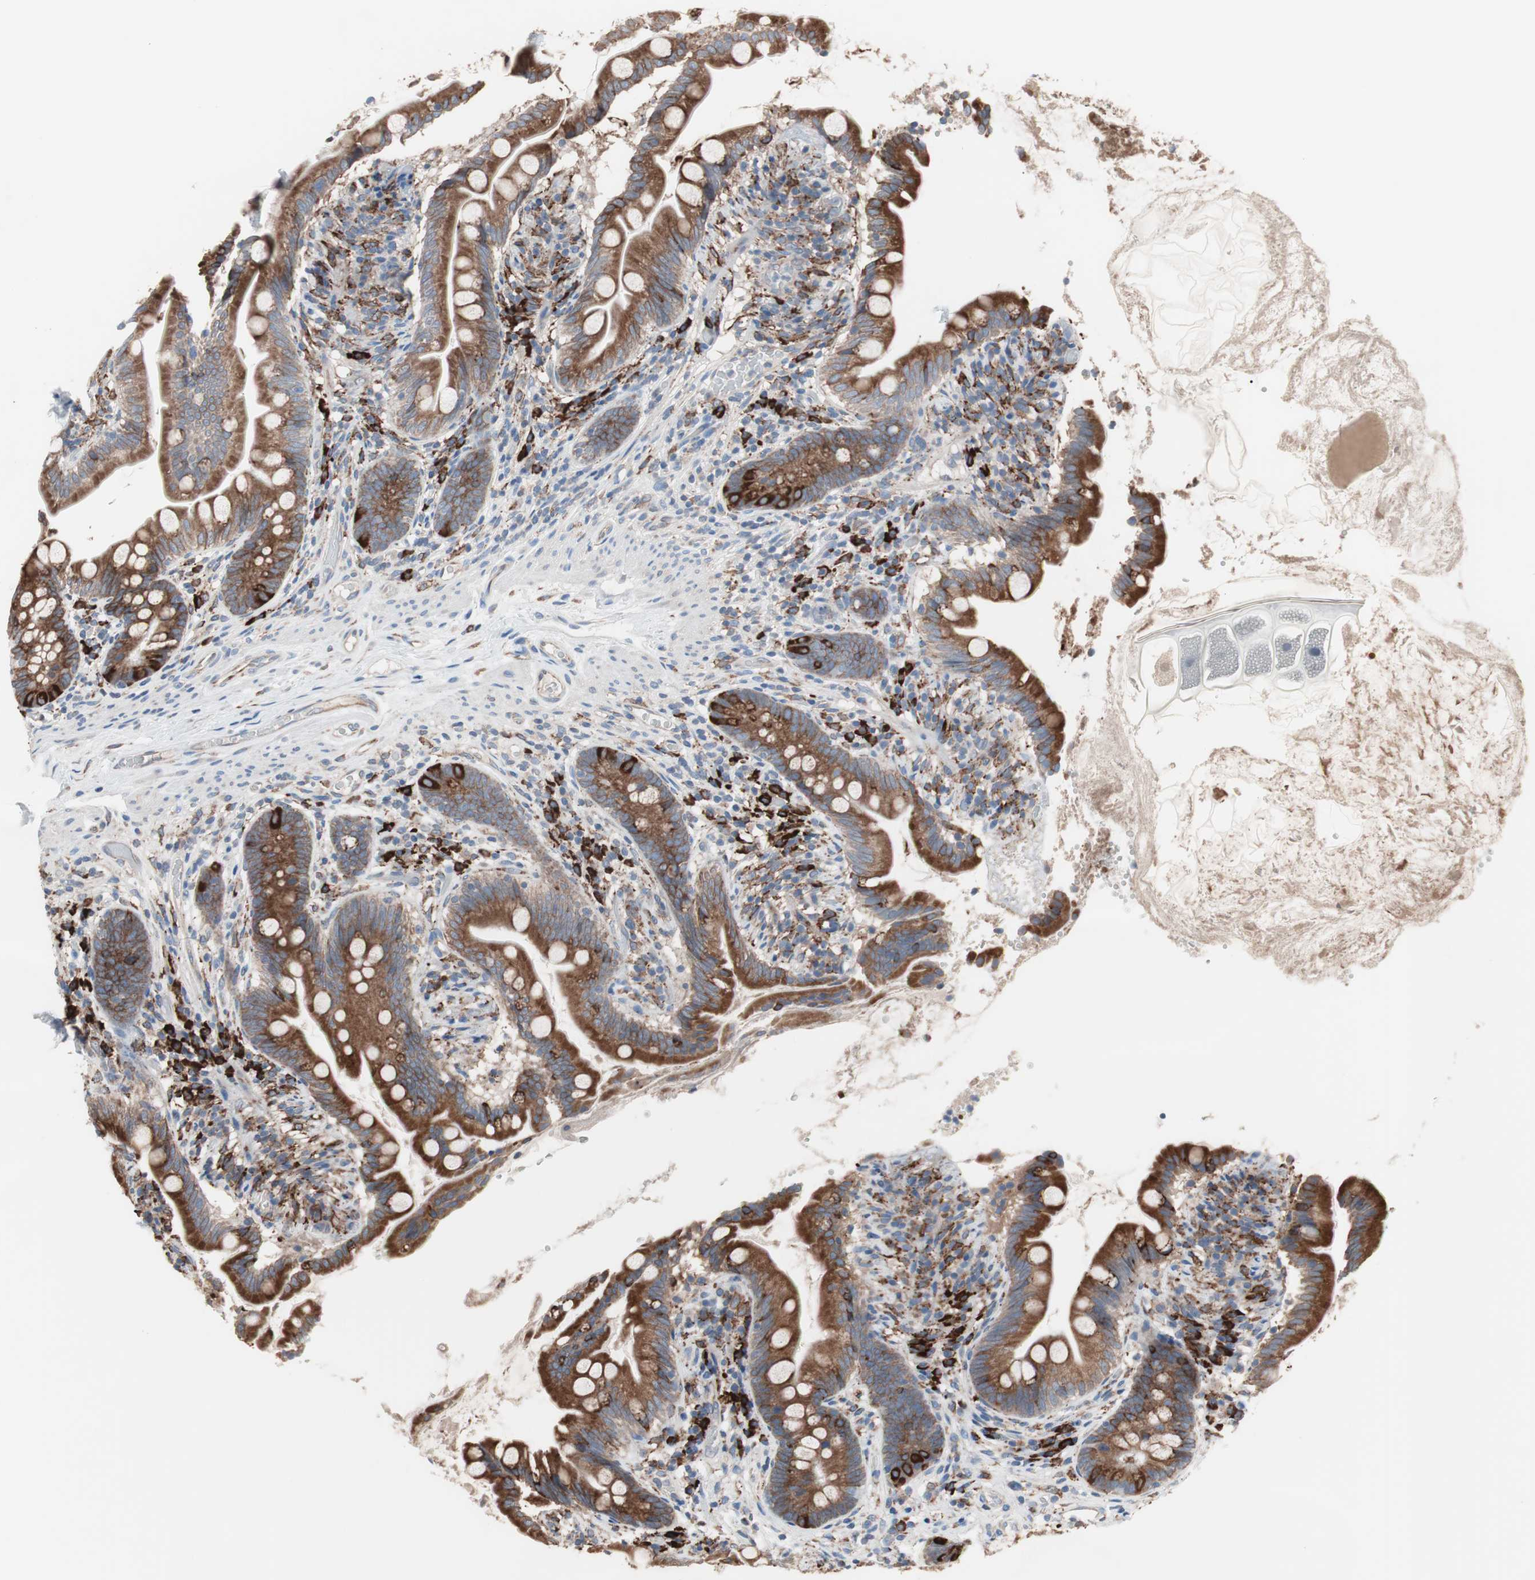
{"staining": {"intensity": "strong", "quantity": ">75%", "location": "cytoplasmic/membranous"}, "tissue": "small intestine", "cell_type": "Glandular cells", "image_type": "normal", "snomed": [{"axis": "morphology", "description": "Normal tissue, NOS"}, {"axis": "topography", "description": "Small intestine"}], "caption": "High-power microscopy captured an immunohistochemistry micrograph of benign small intestine, revealing strong cytoplasmic/membranous staining in about >75% of glandular cells.", "gene": "SLC27A4", "patient": {"sex": "female", "age": 56}}